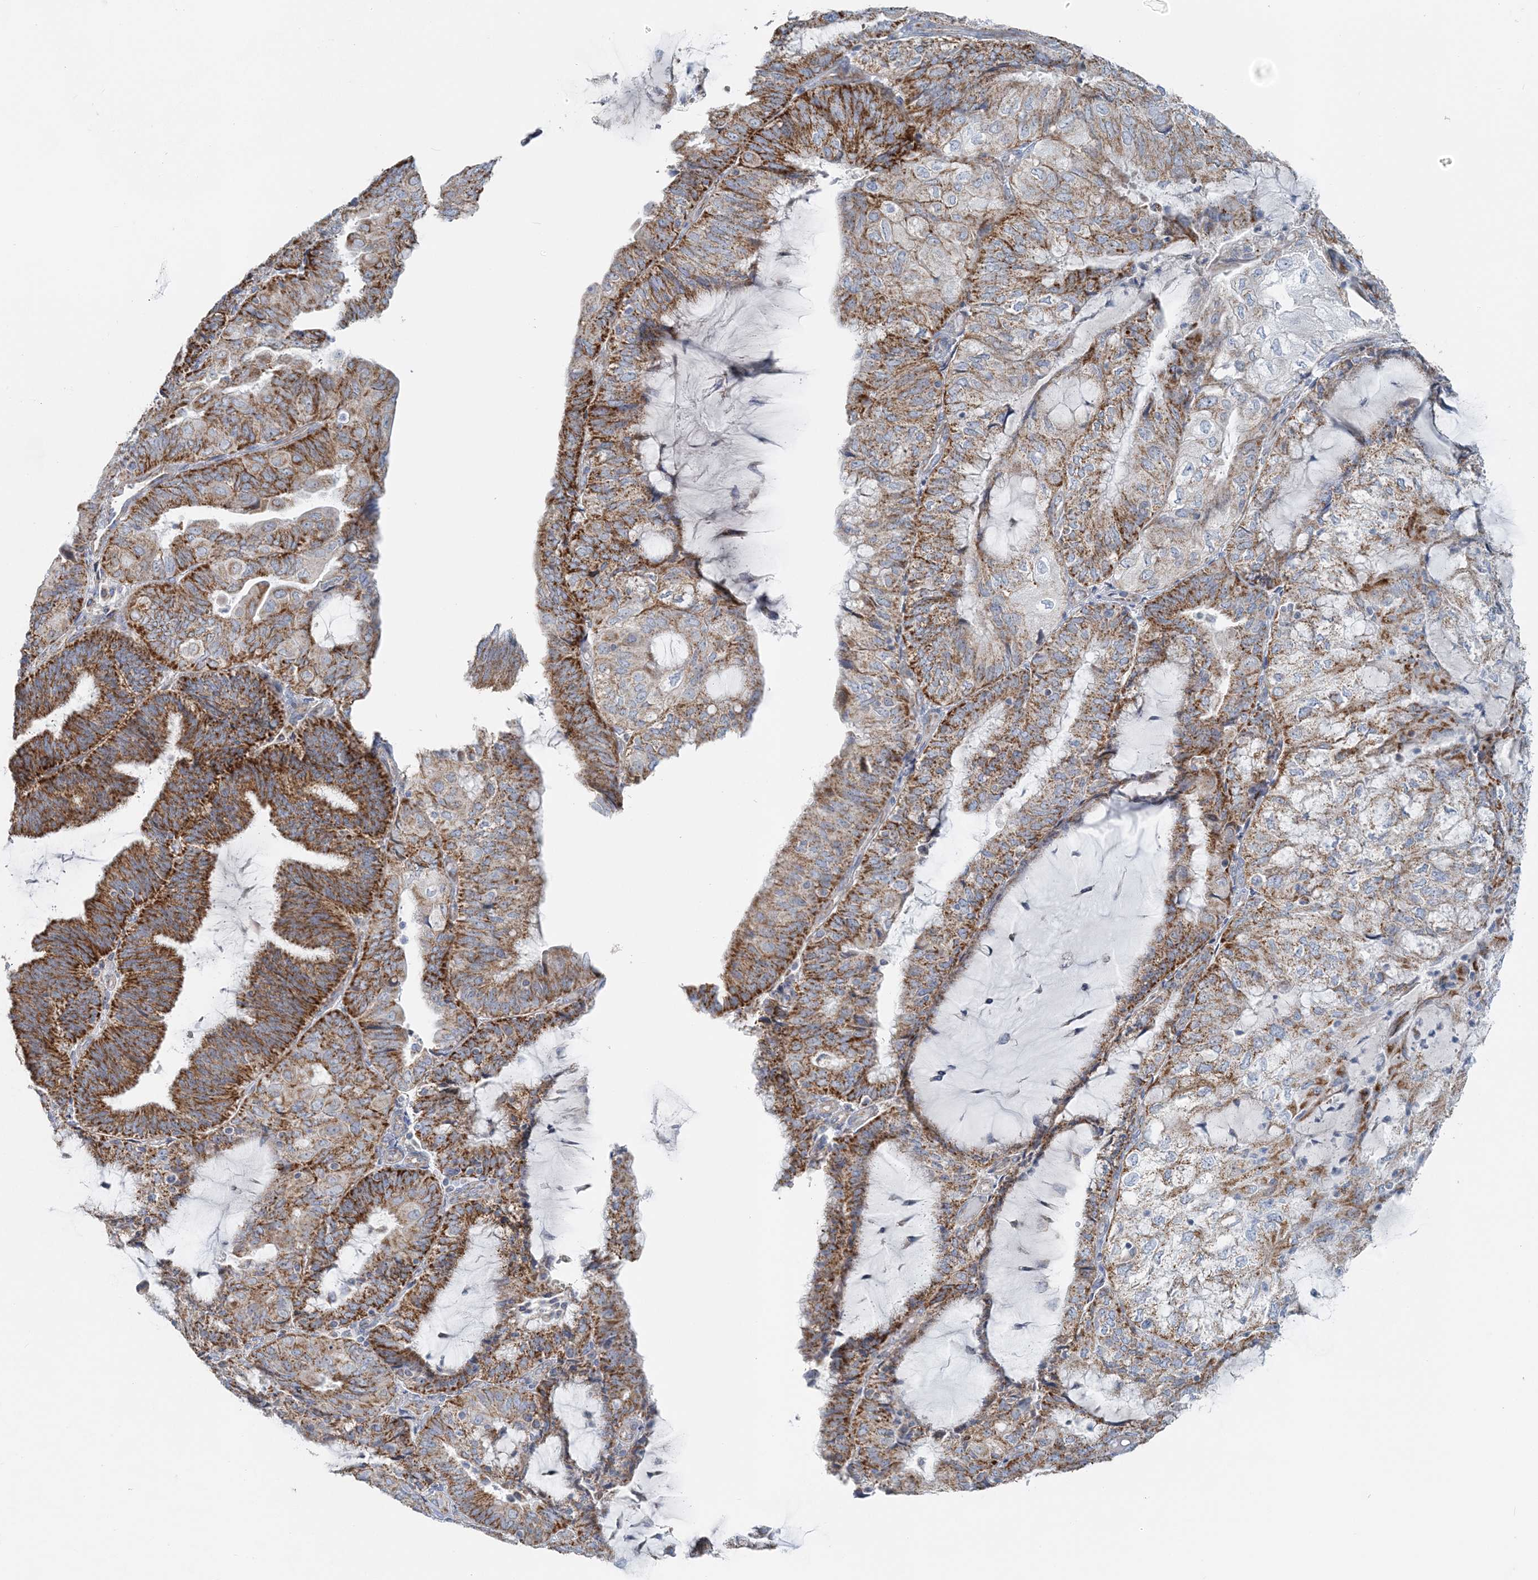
{"staining": {"intensity": "moderate", "quantity": ">75%", "location": "cytoplasmic/membranous"}, "tissue": "endometrial cancer", "cell_type": "Tumor cells", "image_type": "cancer", "snomed": [{"axis": "morphology", "description": "Adenocarcinoma, NOS"}, {"axis": "topography", "description": "Endometrium"}], "caption": "The micrograph reveals immunohistochemical staining of endometrial cancer. There is moderate cytoplasmic/membranous expression is present in approximately >75% of tumor cells.", "gene": "PCCB", "patient": {"sex": "female", "age": 81}}